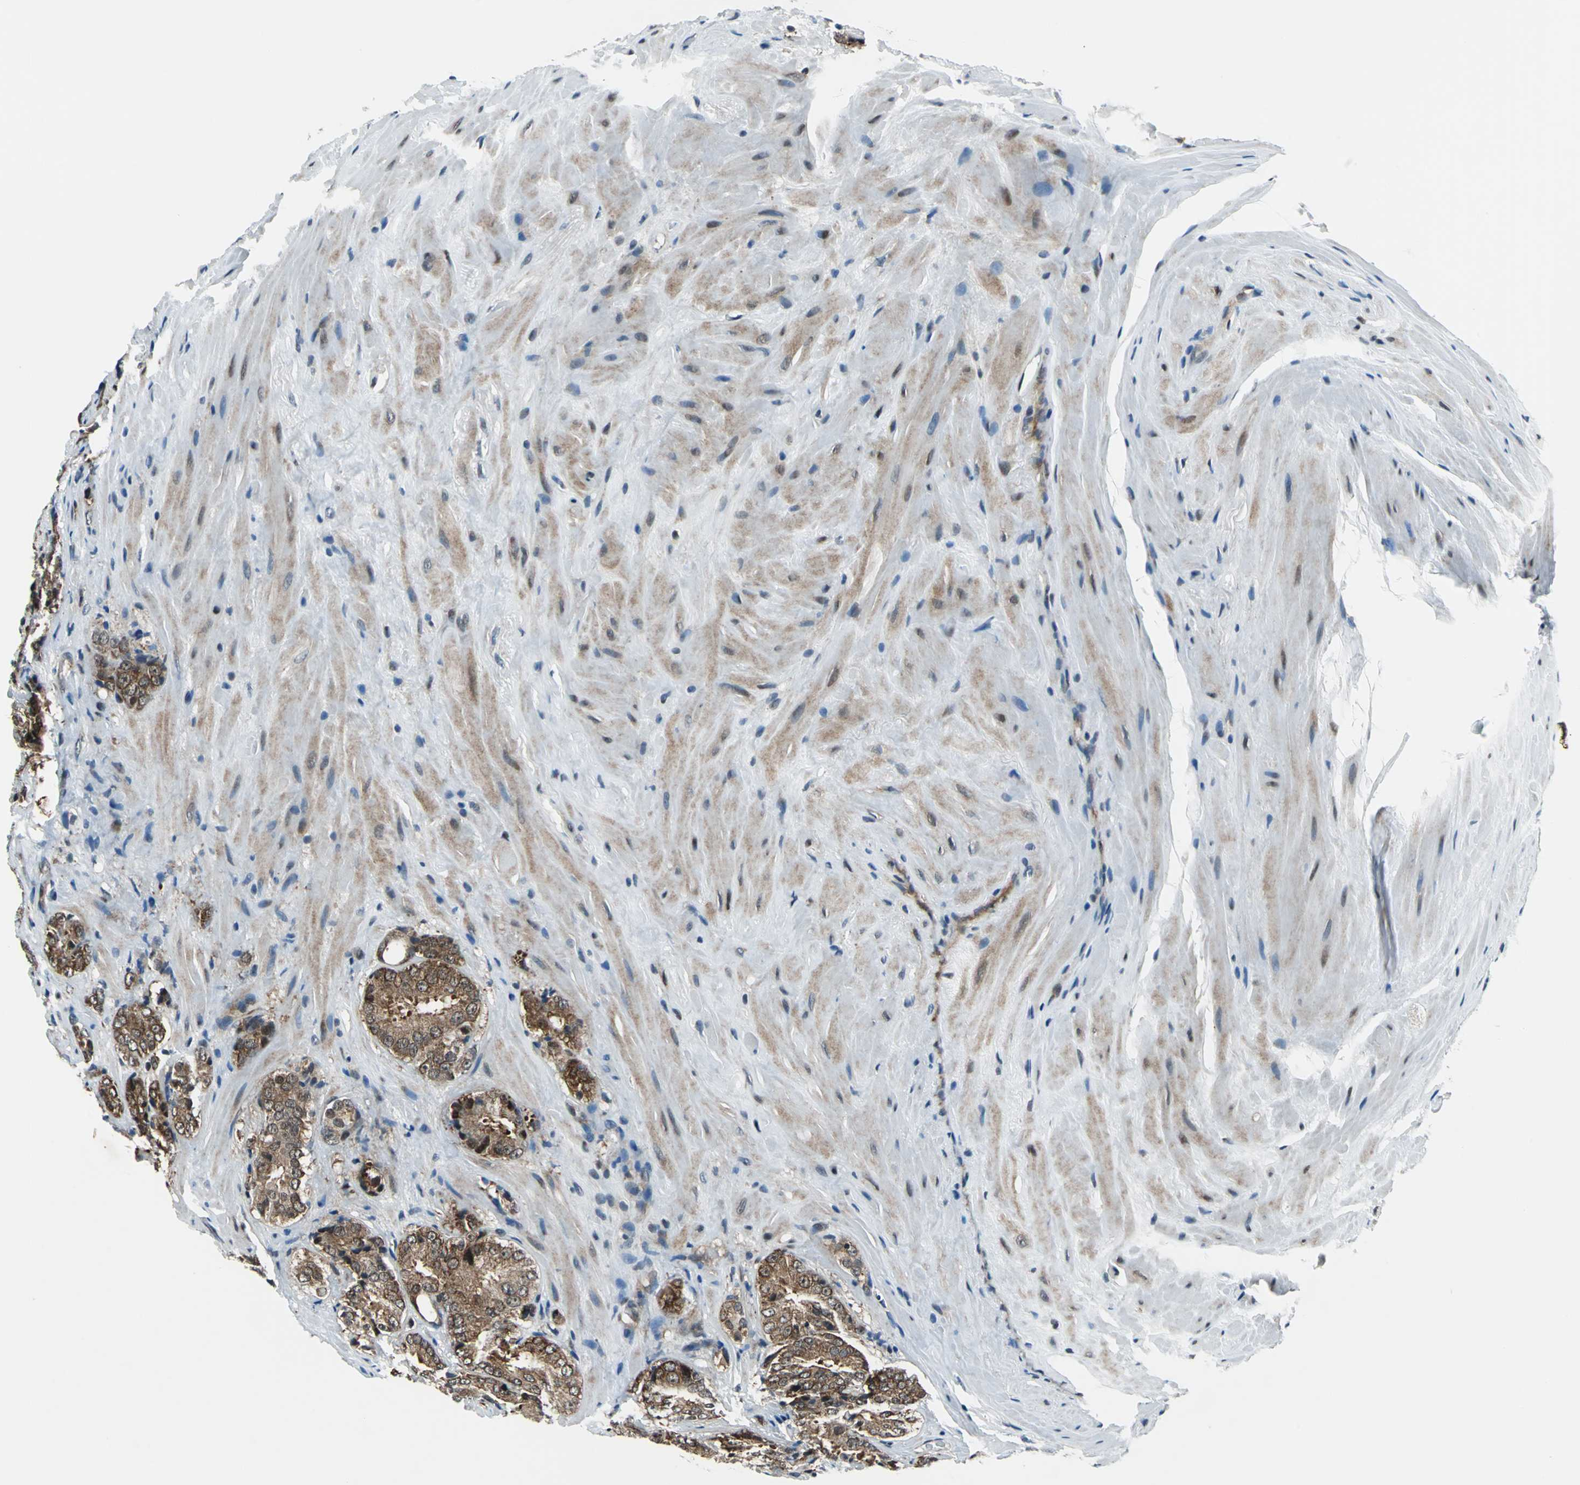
{"staining": {"intensity": "moderate", "quantity": ">75%", "location": "cytoplasmic/membranous"}, "tissue": "prostate cancer", "cell_type": "Tumor cells", "image_type": "cancer", "snomed": [{"axis": "morphology", "description": "Adenocarcinoma, High grade"}, {"axis": "topography", "description": "Prostate"}], "caption": "Immunohistochemistry micrograph of prostate high-grade adenocarcinoma stained for a protein (brown), which reveals medium levels of moderate cytoplasmic/membranous expression in about >75% of tumor cells.", "gene": "POLR3K", "patient": {"sex": "male", "age": 70}}